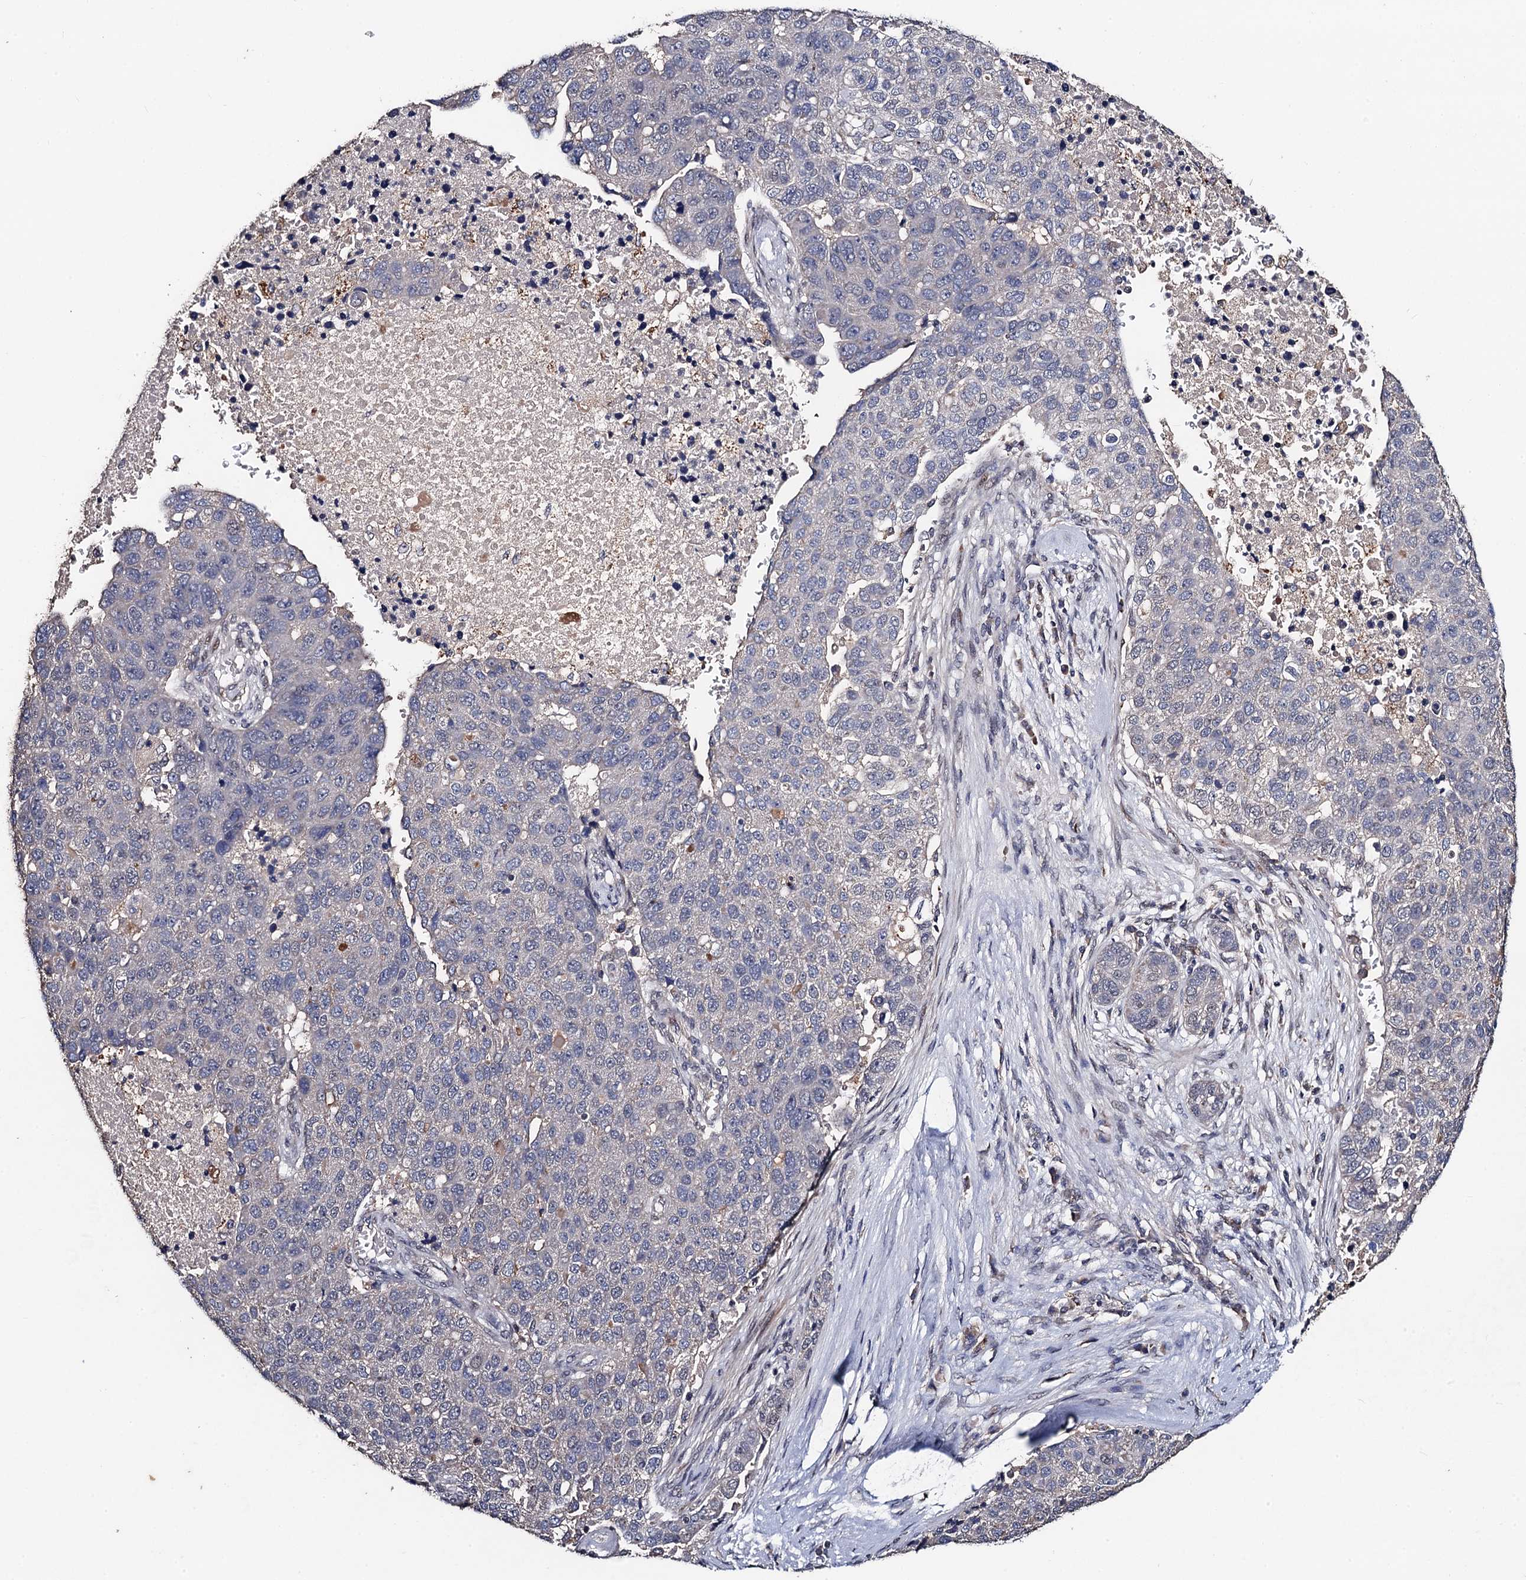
{"staining": {"intensity": "negative", "quantity": "none", "location": "none"}, "tissue": "pancreatic cancer", "cell_type": "Tumor cells", "image_type": "cancer", "snomed": [{"axis": "morphology", "description": "Adenocarcinoma, NOS"}, {"axis": "topography", "description": "Pancreas"}], "caption": "A high-resolution image shows immunohistochemistry (IHC) staining of pancreatic cancer (adenocarcinoma), which displays no significant positivity in tumor cells.", "gene": "PPTC7", "patient": {"sex": "female", "age": 61}}